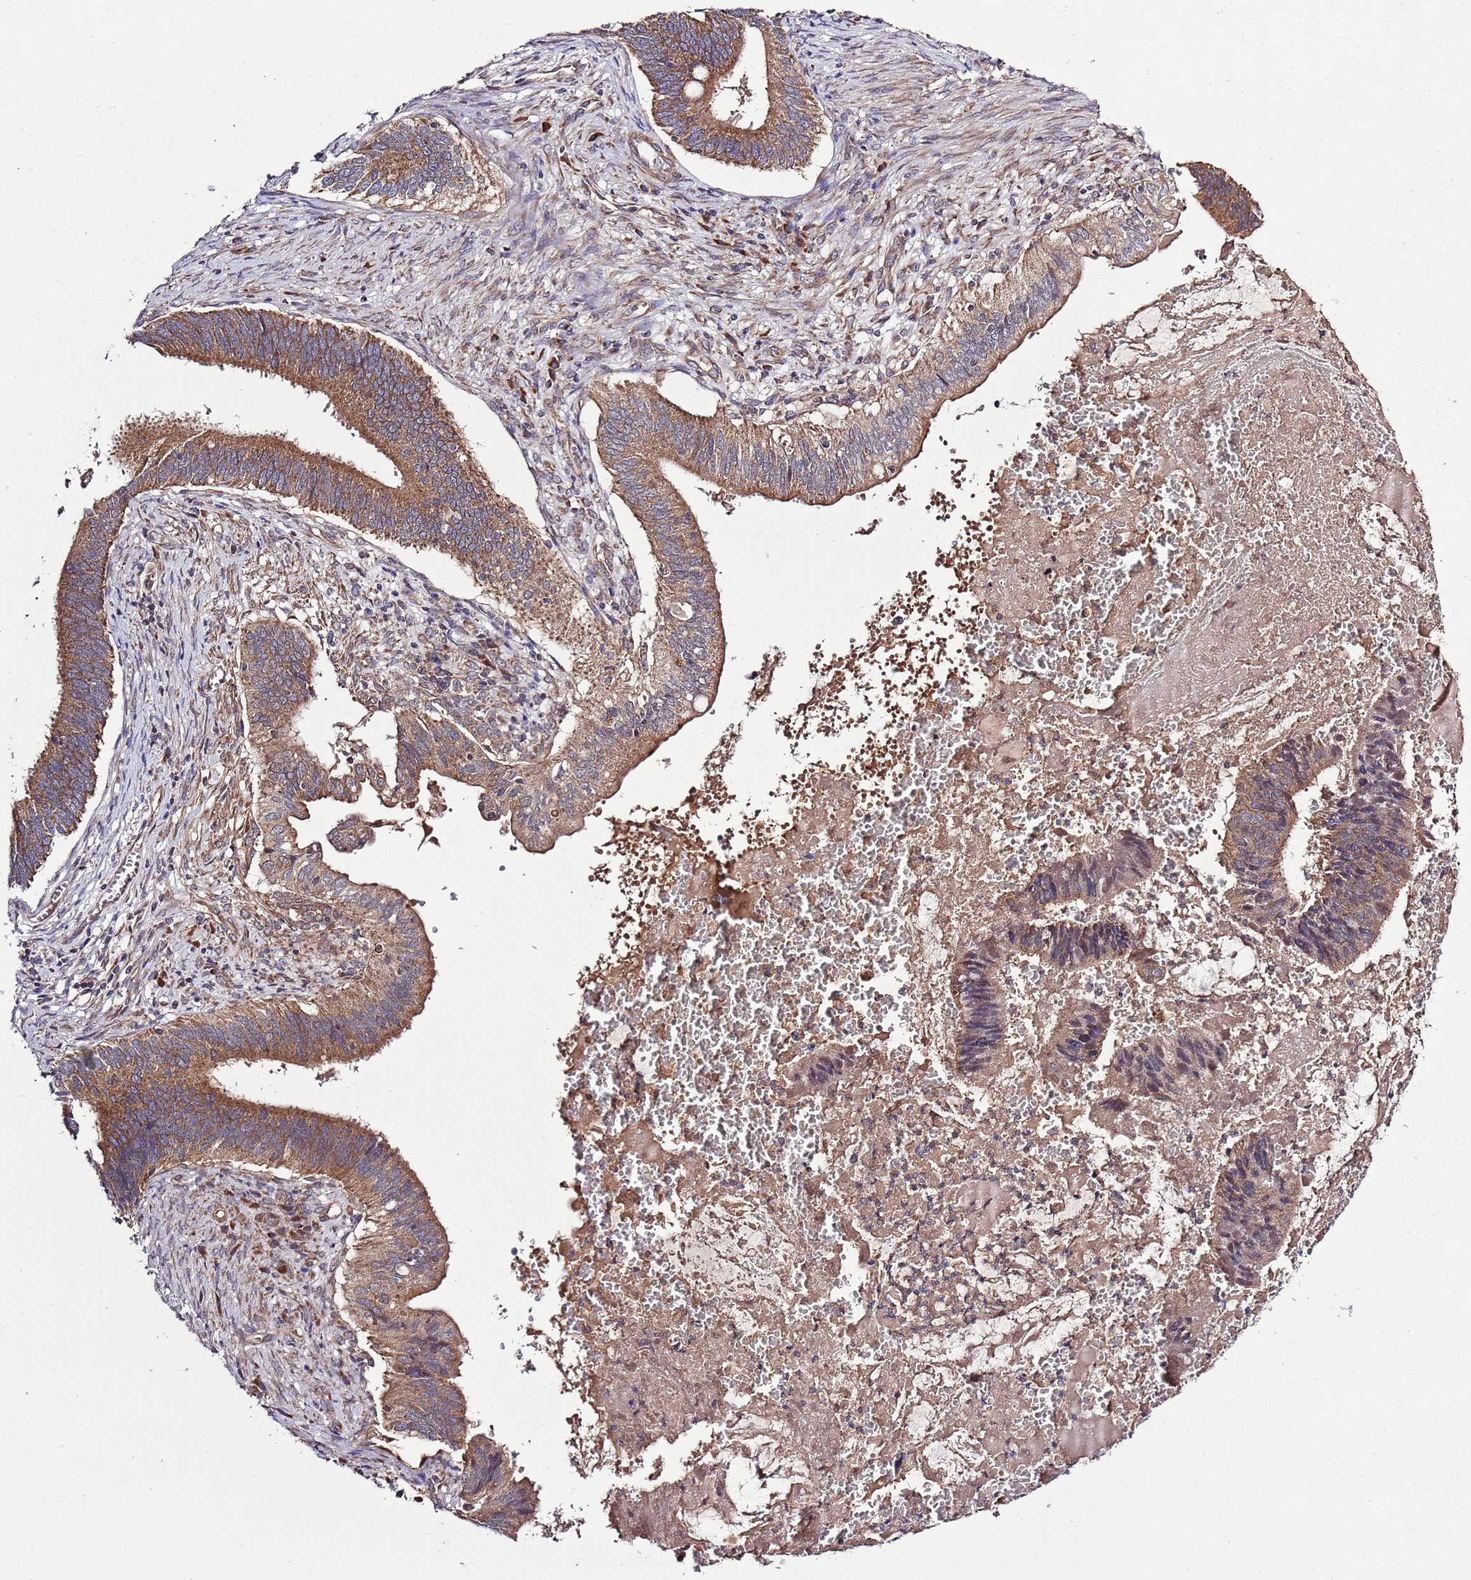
{"staining": {"intensity": "strong", "quantity": ">75%", "location": "cytoplasmic/membranous"}, "tissue": "cervical cancer", "cell_type": "Tumor cells", "image_type": "cancer", "snomed": [{"axis": "morphology", "description": "Adenocarcinoma, NOS"}, {"axis": "topography", "description": "Cervix"}], "caption": "Cervical cancer stained with DAB (3,3'-diaminobenzidine) immunohistochemistry (IHC) exhibits high levels of strong cytoplasmic/membranous staining in about >75% of tumor cells.", "gene": "MFNG", "patient": {"sex": "female", "age": 42}}